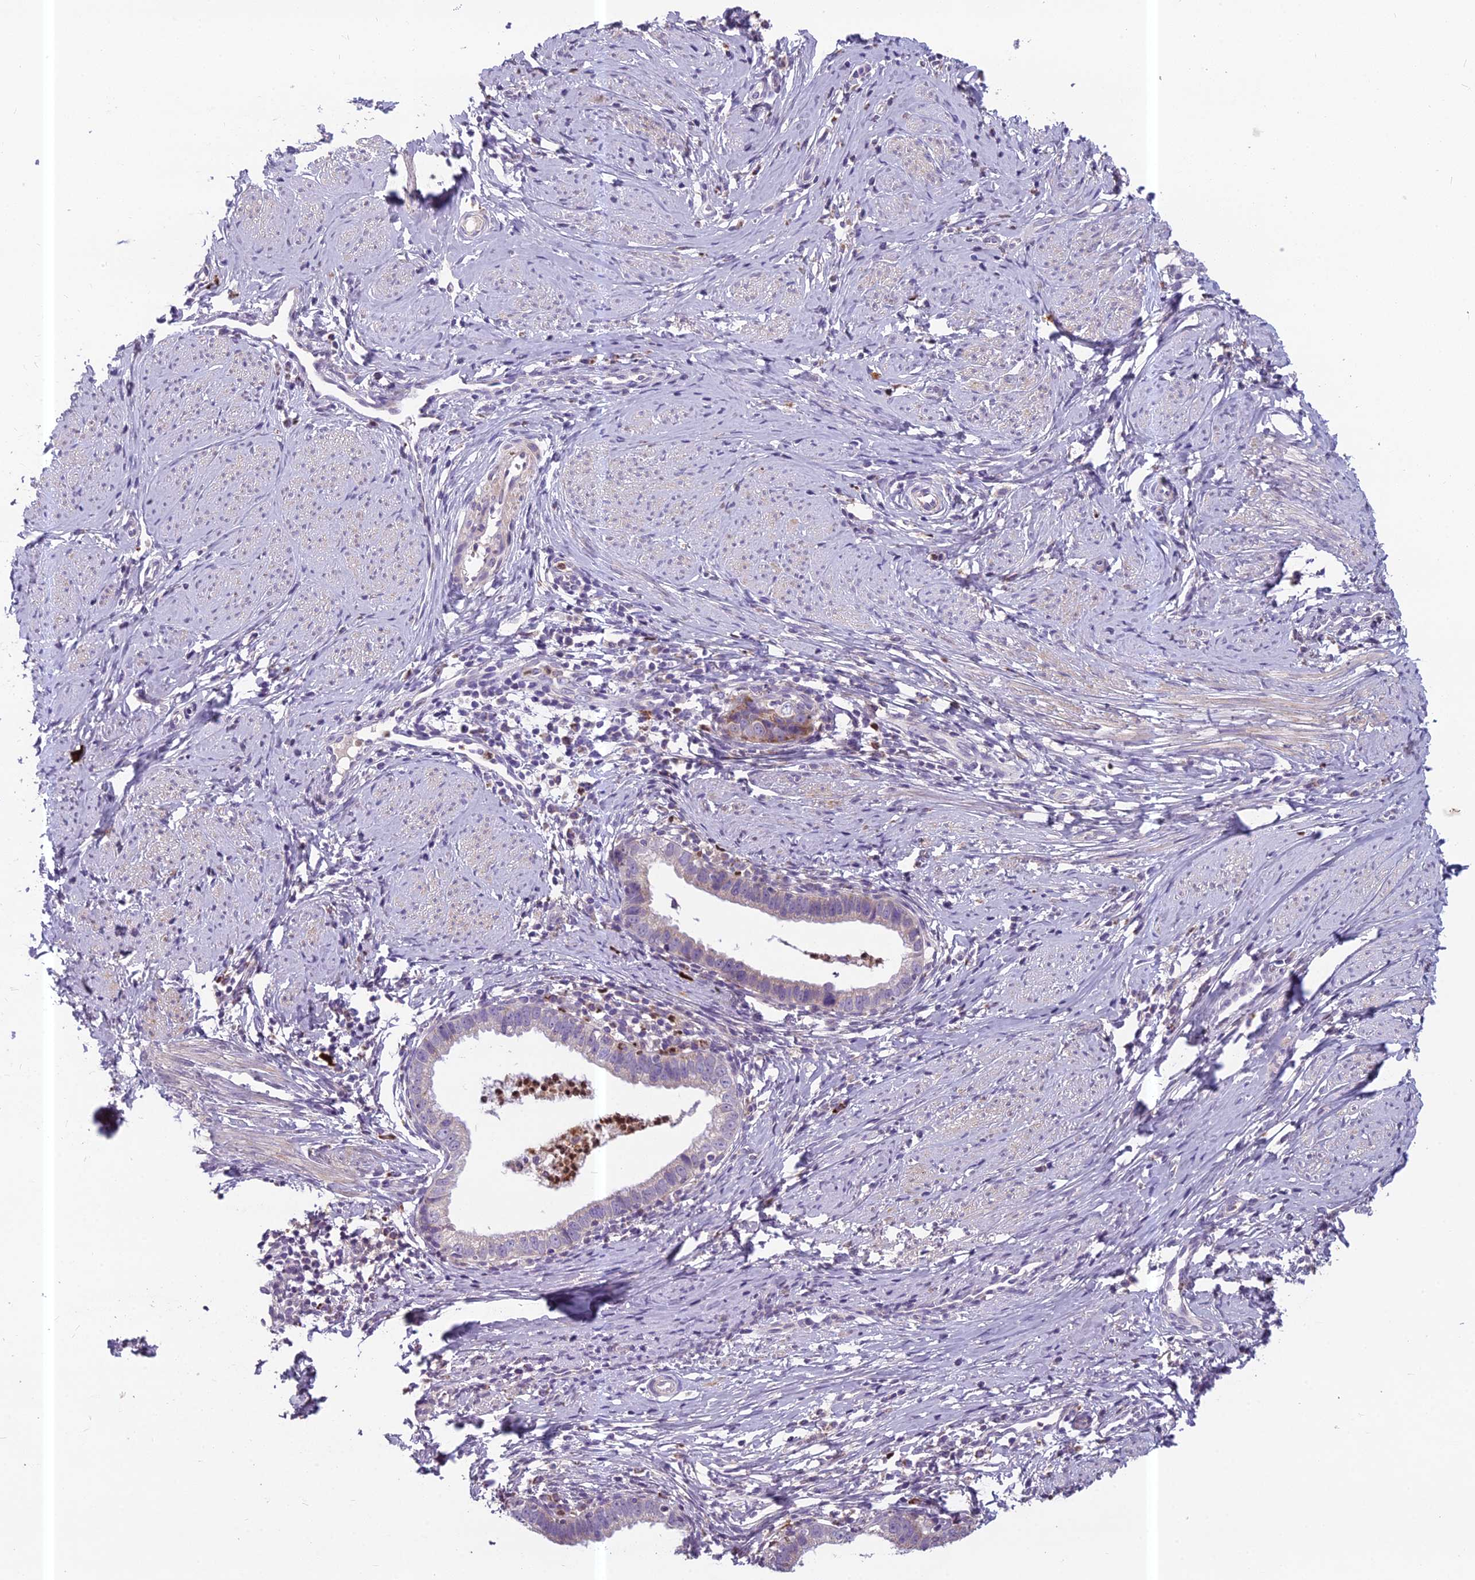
{"staining": {"intensity": "negative", "quantity": "none", "location": "none"}, "tissue": "cervical cancer", "cell_type": "Tumor cells", "image_type": "cancer", "snomed": [{"axis": "morphology", "description": "Adenocarcinoma, NOS"}, {"axis": "topography", "description": "Cervix"}], "caption": "Human cervical cancer stained for a protein using immunohistochemistry shows no expression in tumor cells.", "gene": "ENSG00000188897", "patient": {"sex": "female", "age": 36}}